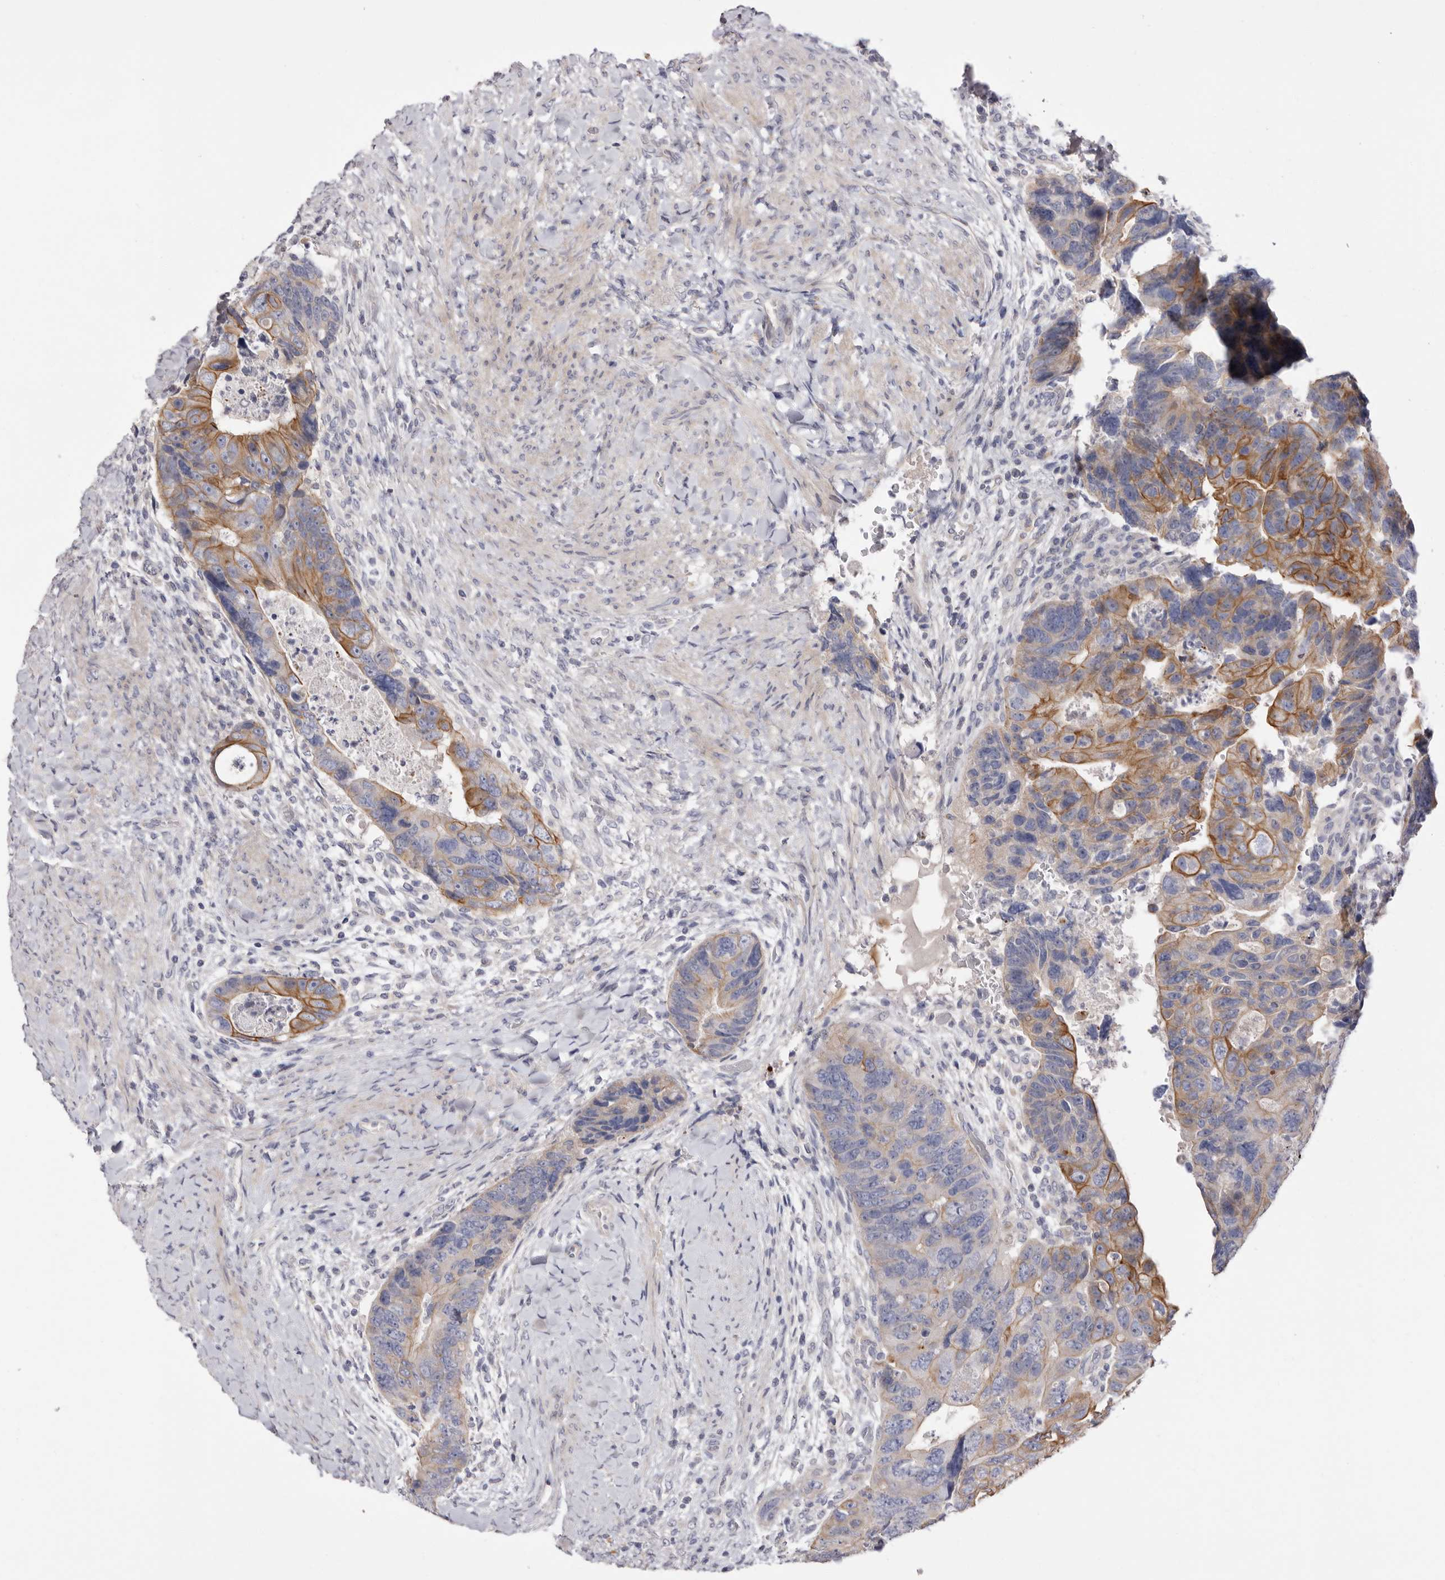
{"staining": {"intensity": "moderate", "quantity": "25%-75%", "location": "cytoplasmic/membranous"}, "tissue": "colorectal cancer", "cell_type": "Tumor cells", "image_type": "cancer", "snomed": [{"axis": "morphology", "description": "Adenocarcinoma, NOS"}, {"axis": "topography", "description": "Rectum"}], "caption": "Protein staining of colorectal cancer (adenocarcinoma) tissue reveals moderate cytoplasmic/membranous staining in about 25%-75% of tumor cells. The staining was performed using DAB, with brown indicating positive protein expression. Nuclei are stained blue with hematoxylin.", "gene": "STK16", "patient": {"sex": "male", "age": 59}}